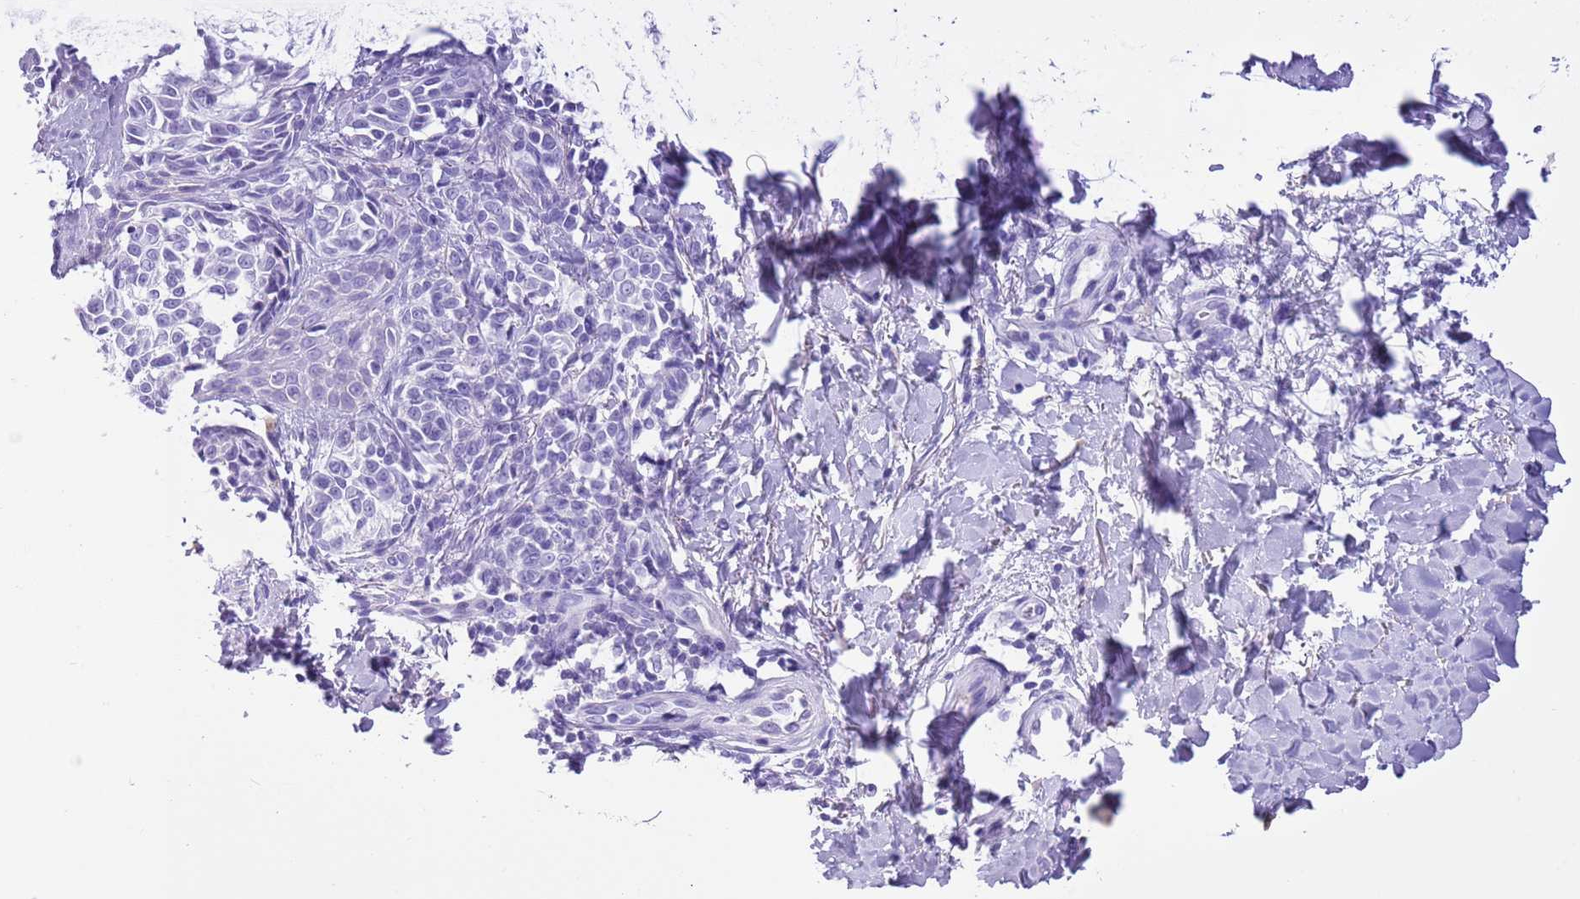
{"staining": {"intensity": "negative", "quantity": "none", "location": "none"}, "tissue": "melanoma", "cell_type": "Tumor cells", "image_type": "cancer", "snomed": [{"axis": "morphology", "description": "Malignant melanoma, NOS"}, {"axis": "topography", "description": "Skin of upper extremity"}], "caption": "This histopathology image is of melanoma stained with immunohistochemistry to label a protein in brown with the nuclei are counter-stained blue. There is no staining in tumor cells.", "gene": "TBC1D10B", "patient": {"sex": "male", "age": 40}}